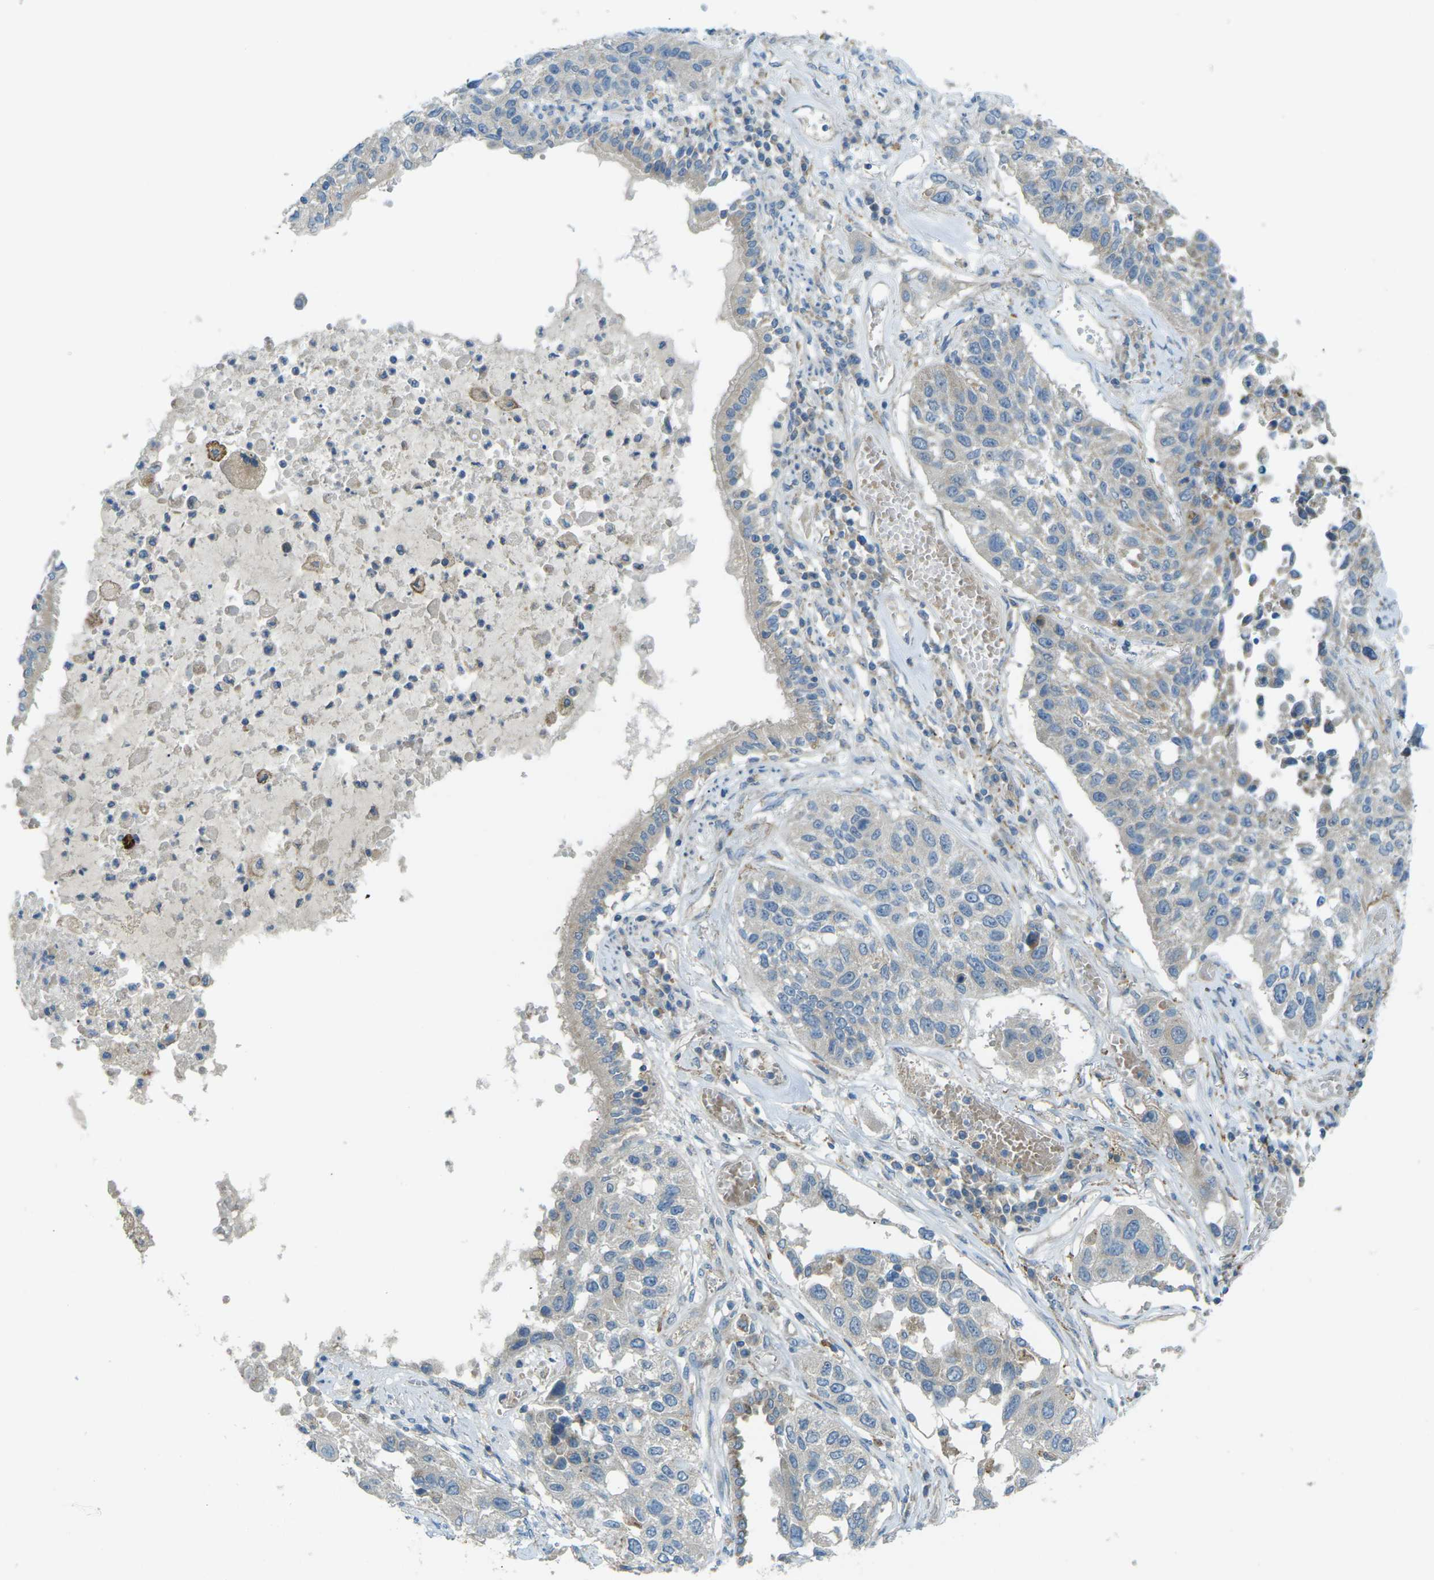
{"staining": {"intensity": "negative", "quantity": "none", "location": "none"}, "tissue": "lung cancer", "cell_type": "Tumor cells", "image_type": "cancer", "snomed": [{"axis": "morphology", "description": "Squamous cell carcinoma, NOS"}, {"axis": "topography", "description": "Lung"}], "caption": "Immunohistochemistry image of neoplastic tissue: human lung squamous cell carcinoma stained with DAB displays no significant protein staining in tumor cells. (Immunohistochemistry, brightfield microscopy, high magnification).", "gene": "MYLK4", "patient": {"sex": "male", "age": 71}}